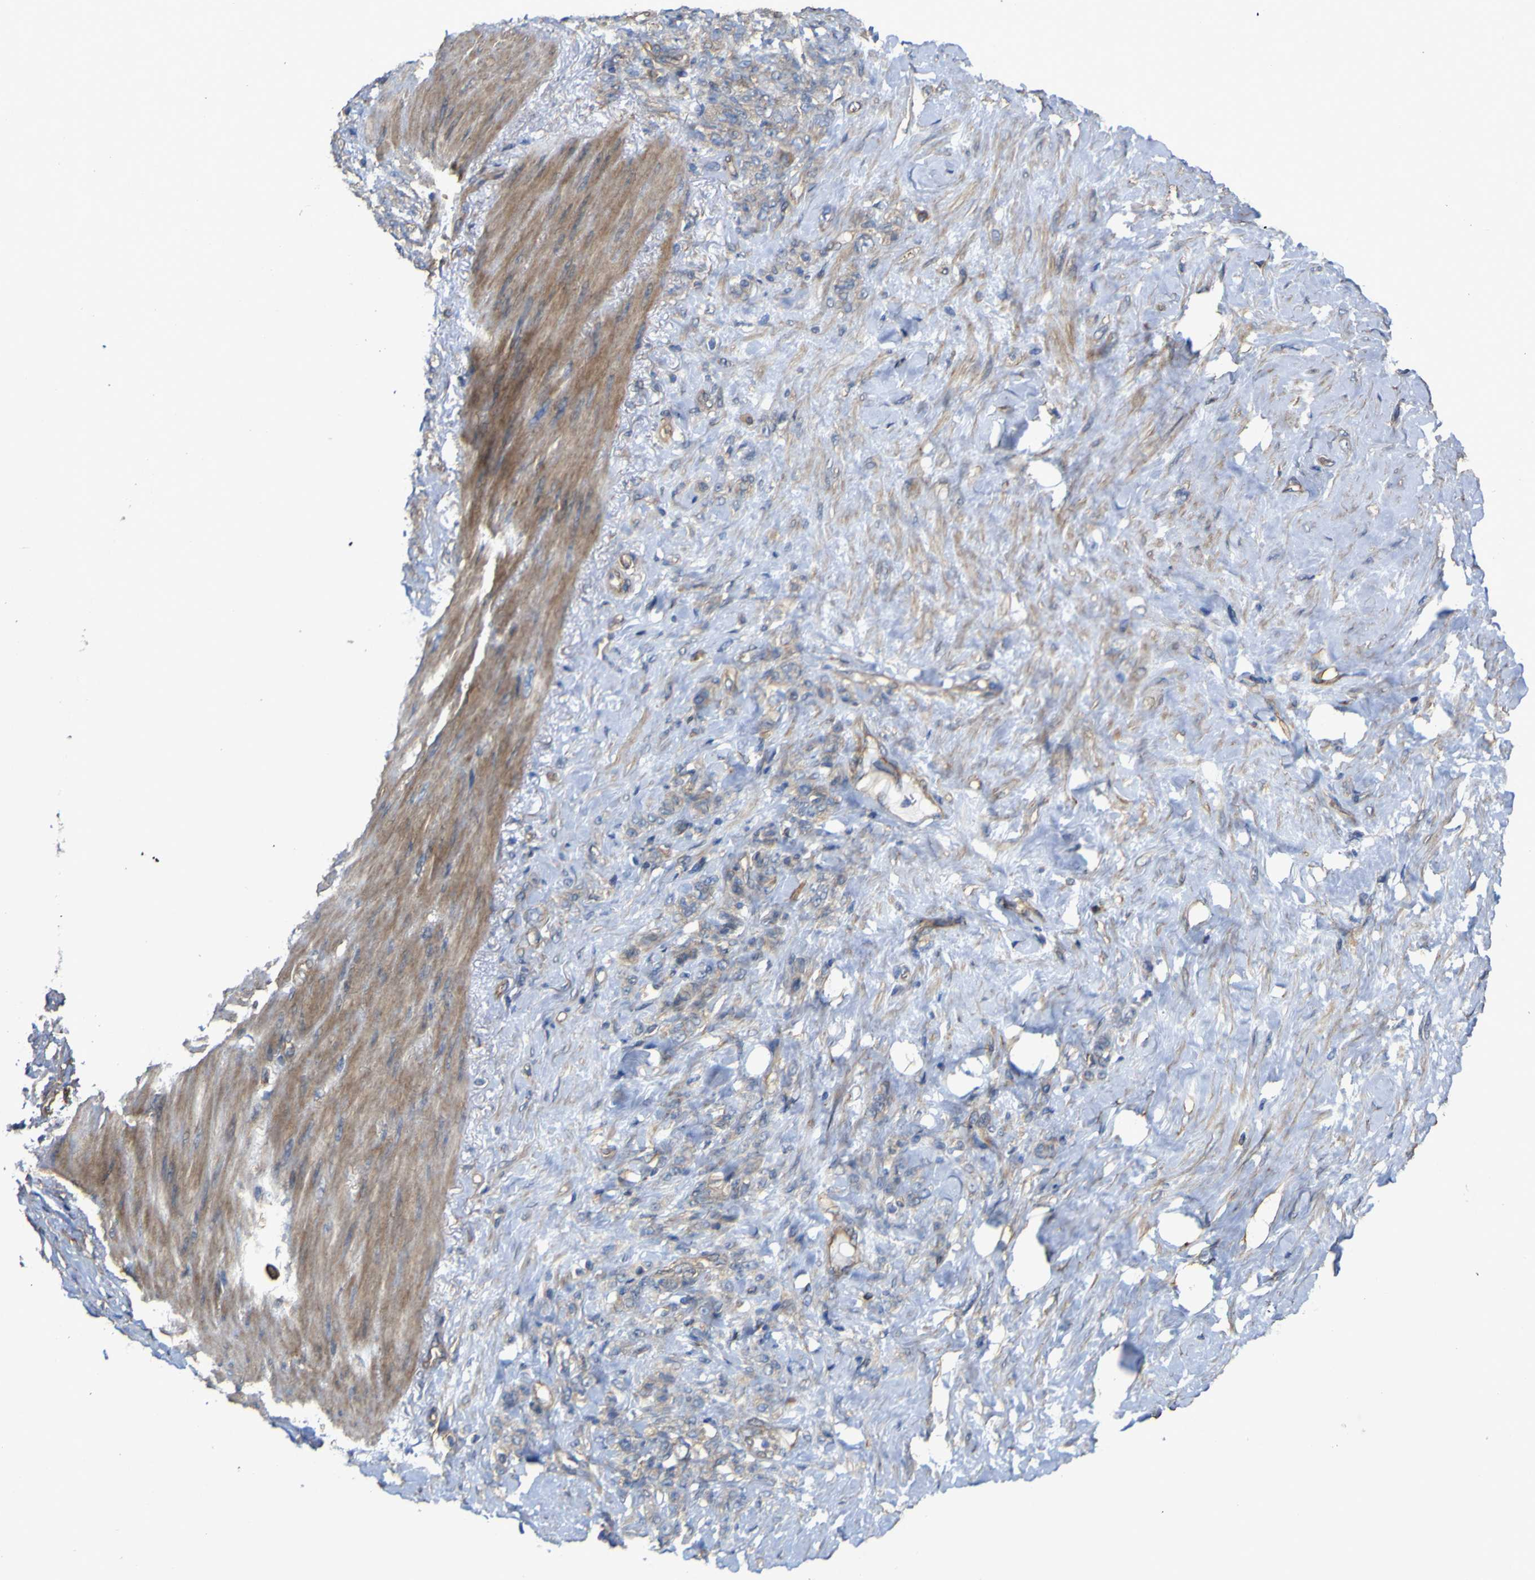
{"staining": {"intensity": "weak", "quantity": "<25%", "location": "cytoplasmic/membranous"}, "tissue": "stomach cancer", "cell_type": "Tumor cells", "image_type": "cancer", "snomed": [{"axis": "morphology", "description": "Adenocarcinoma, NOS"}, {"axis": "topography", "description": "Stomach"}], "caption": "IHC photomicrograph of neoplastic tissue: human stomach cancer (adenocarcinoma) stained with DAB reveals no significant protein expression in tumor cells.", "gene": "TNFSF15", "patient": {"sex": "male", "age": 82}}